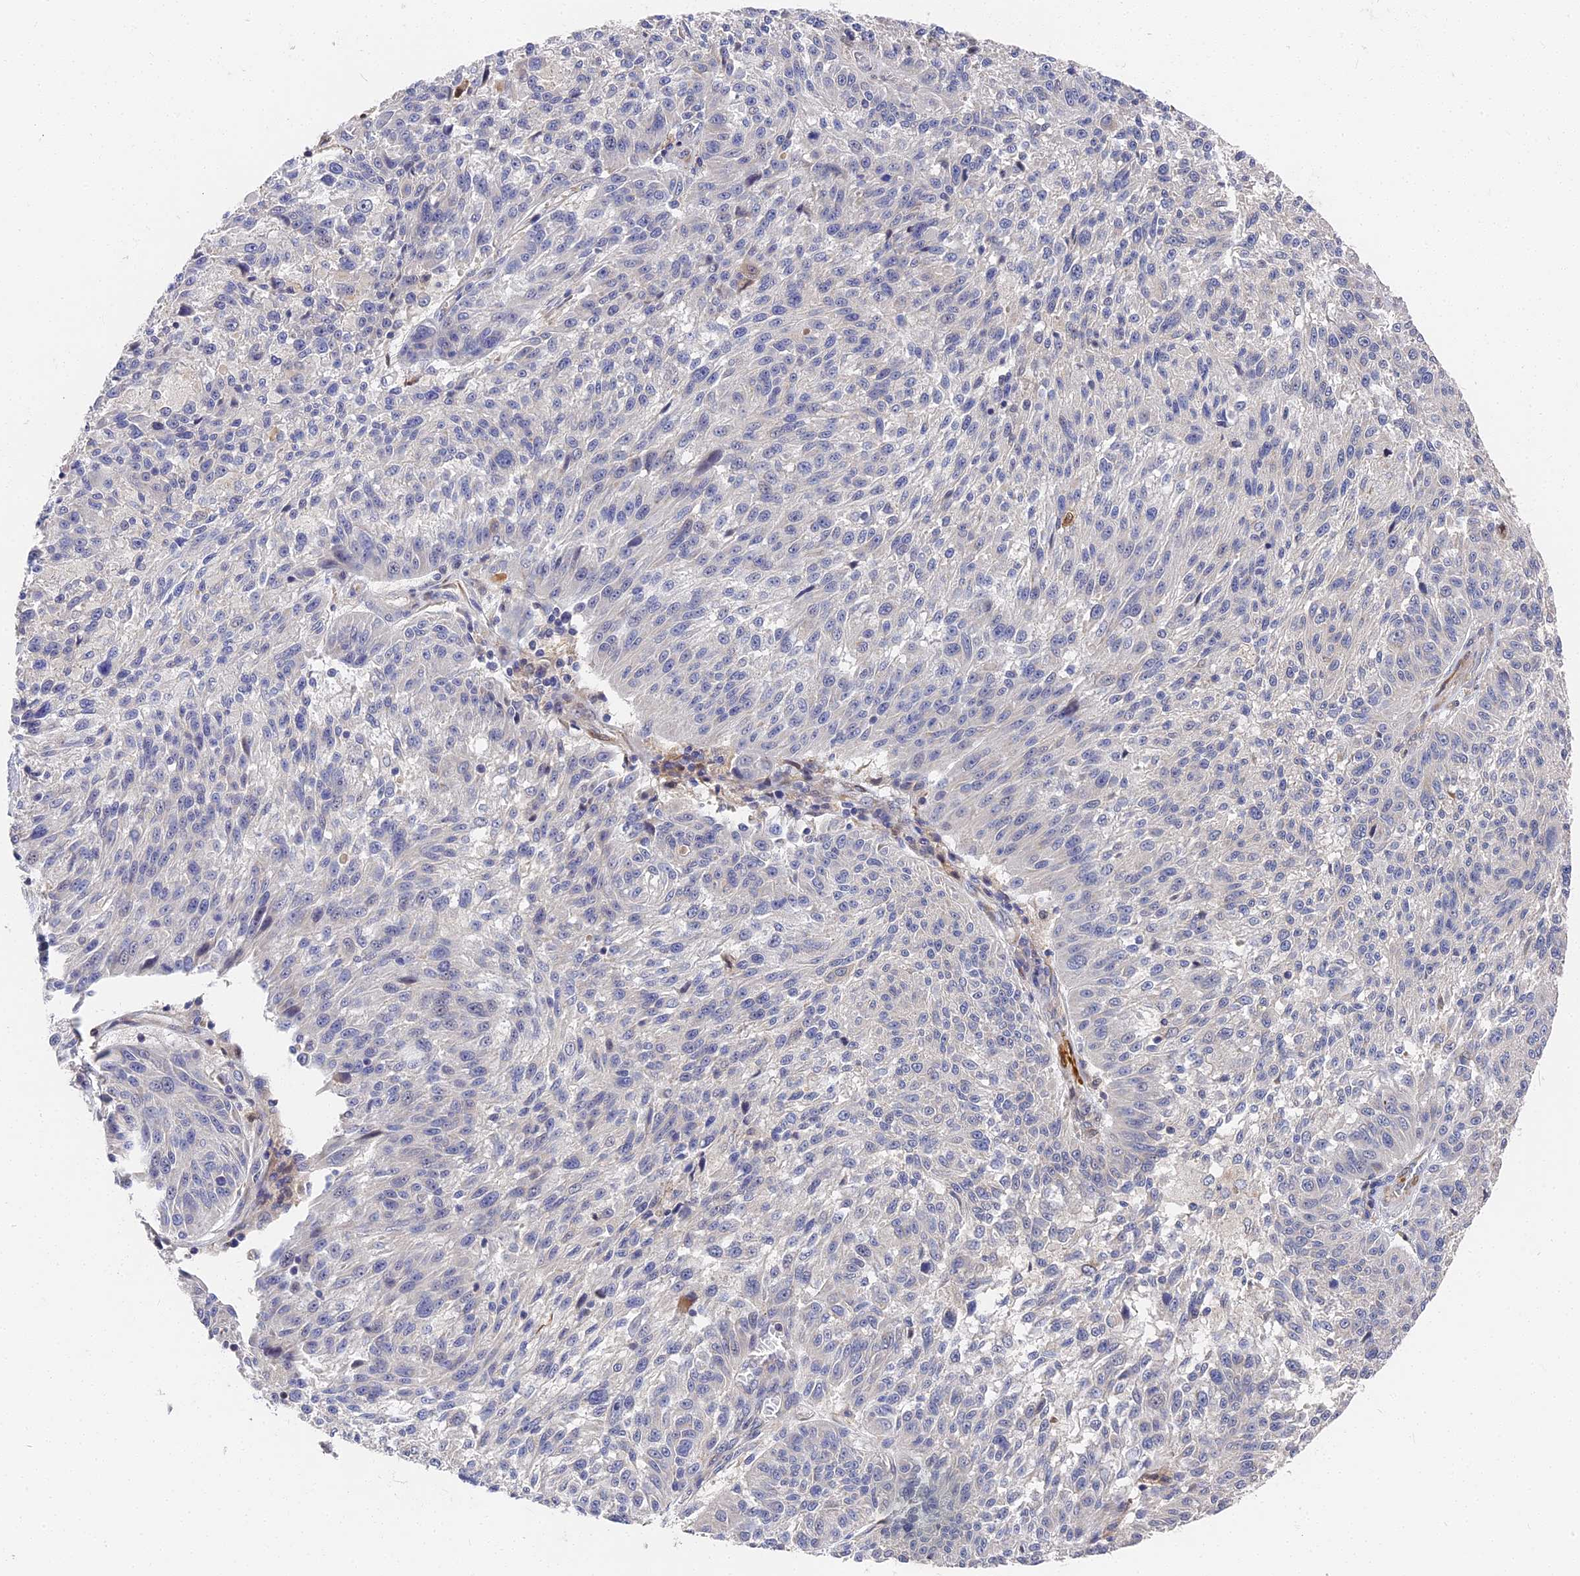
{"staining": {"intensity": "negative", "quantity": "none", "location": "none"}, "tissue": "melanoma", "cell_type": "Tumor cells", "image_type": "cancer", "snomed": [{"axis": "morphology", "description": "Malignant melanoma, NOS"}, {"axis": "topography", "description": "Skin"}], "caption": "Malignant melanoma was stained to show a protein in brown. There is no significant positivity in tumor cells.", "gene": "CCDC113", "patient": {"sex": "male", "age": 53}}